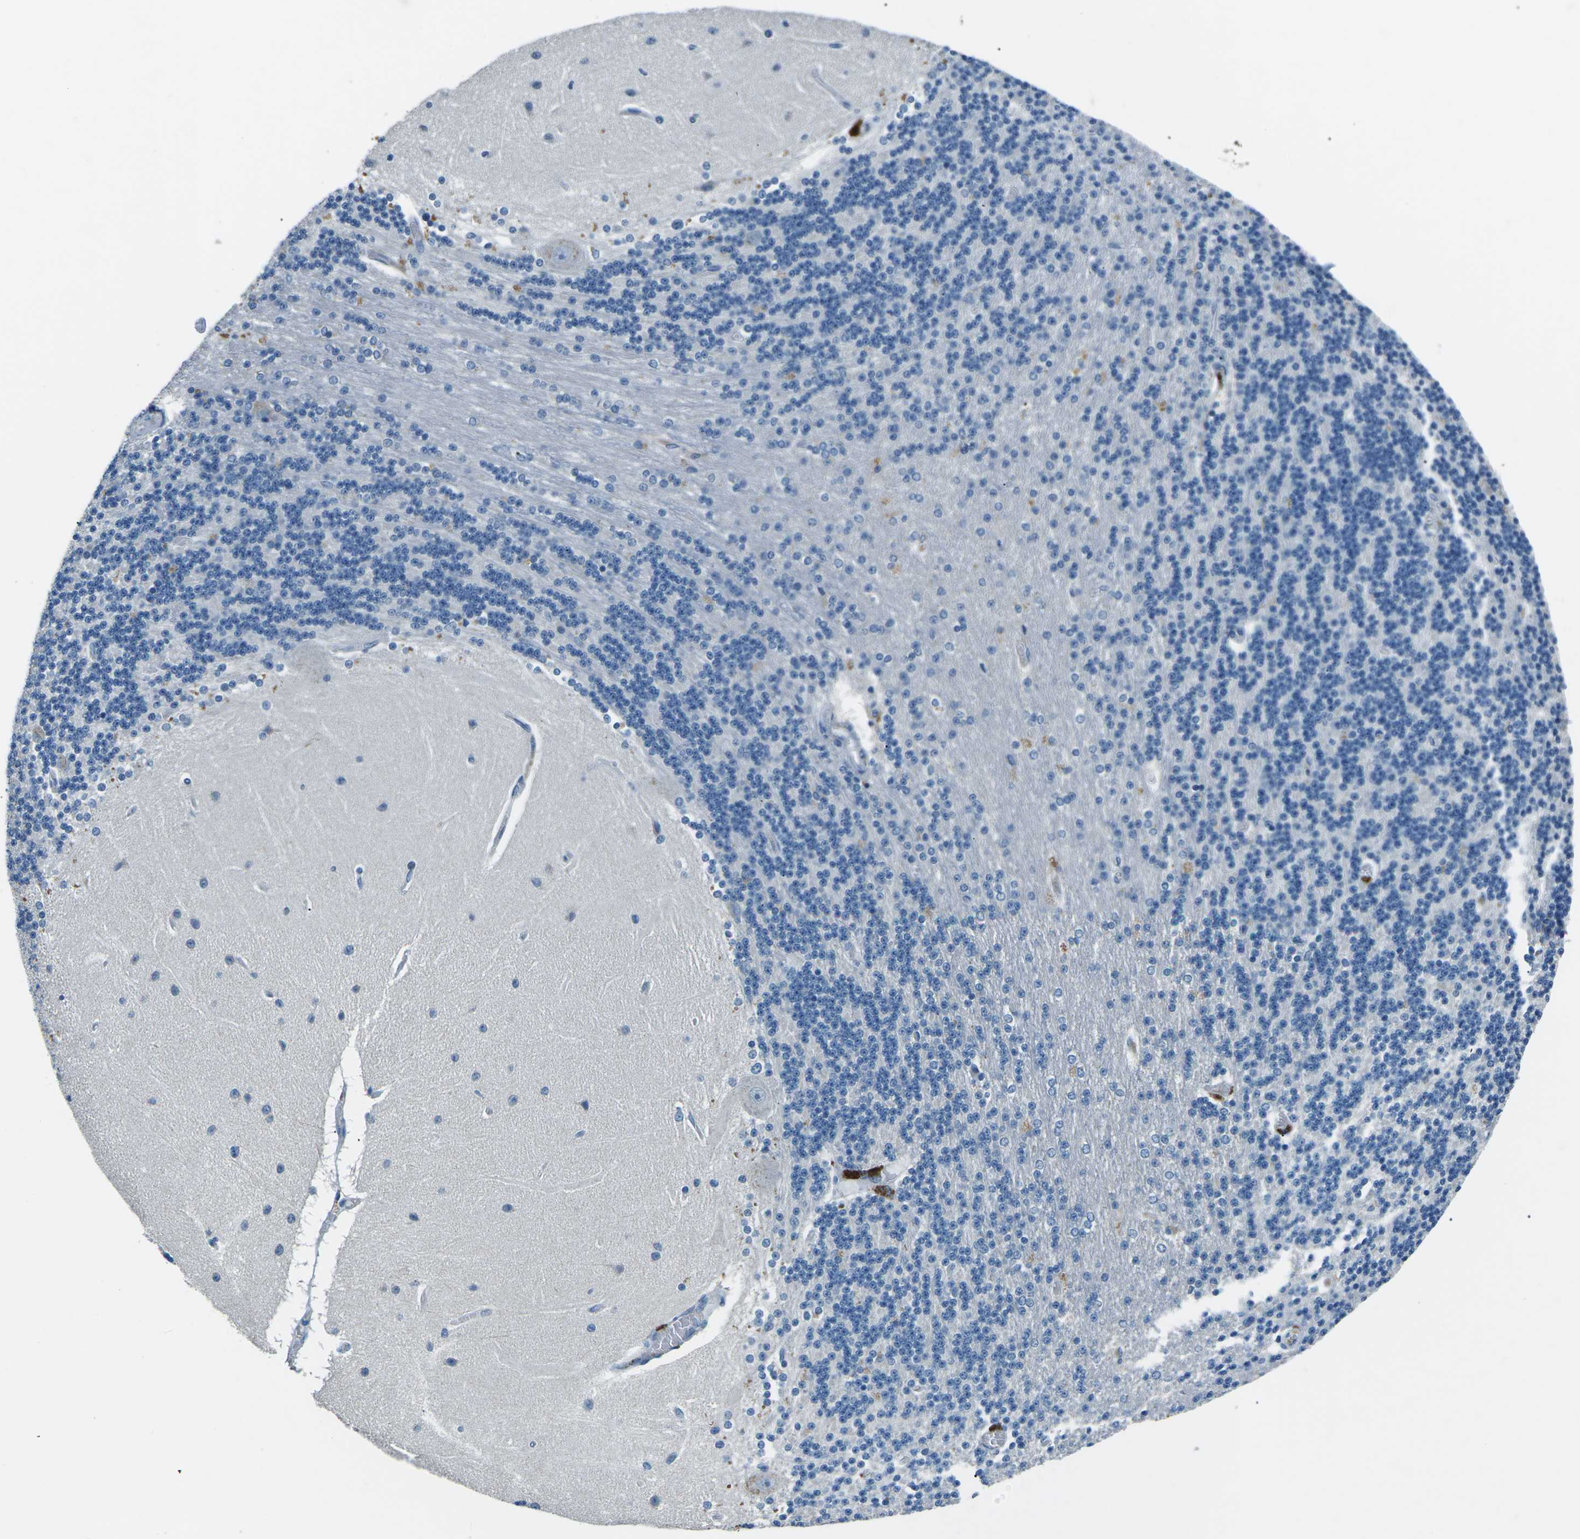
{"staining": {"intensity": "negative", "quantity": "none", "location": "none"}, "tissue": "cerebellum", "cell_type": "Cells in granular layer", "image_type": "normal", "snomed": [{"axis": "morphology", "description": "Normal tissue, NOS"}, {"axis": "topography", "description": "Cerebellum"}], "caption": "This is an IHC micrograph of unremarkable human cerebellum. There is no expression in cells in granular layer.", "gene": "CD1D", "patient": {"sex": "female", "age": 54}}